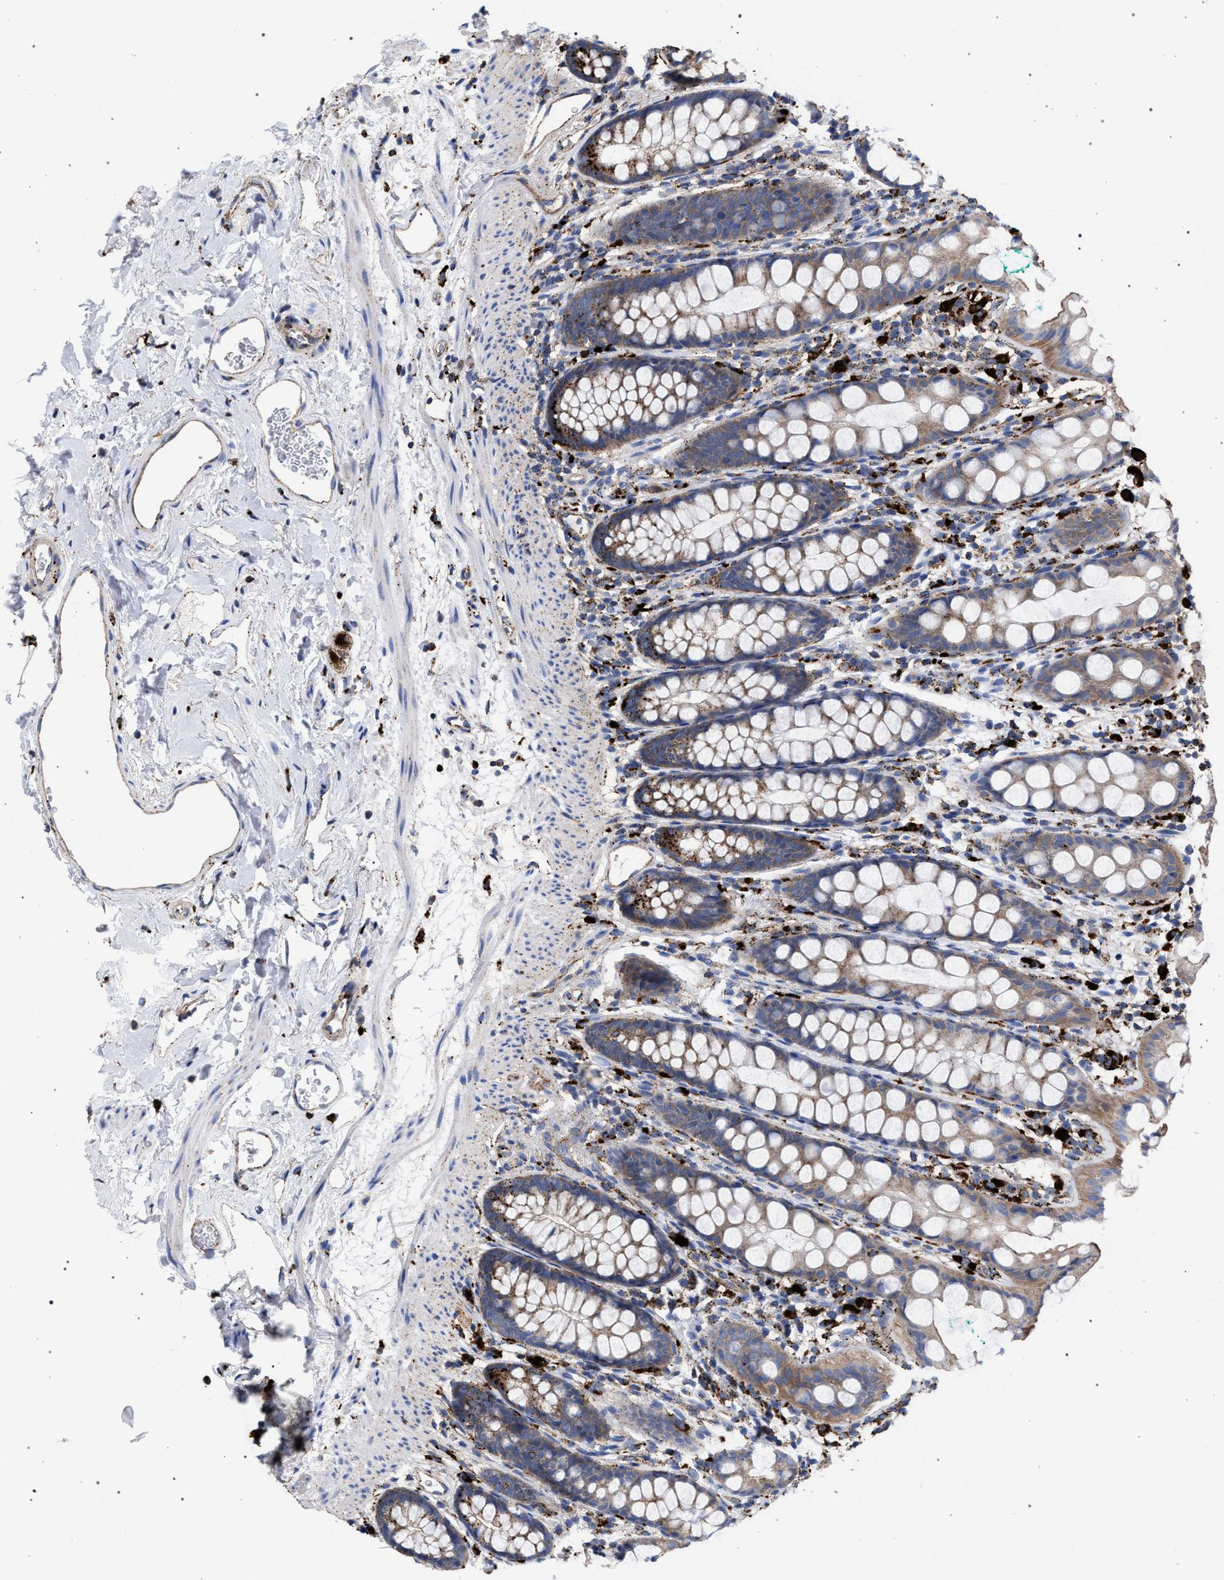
{"staining": {"intensity": "moderate", "quantity": ">75%", "location": "cytoplasmic/membranous"}, "tissue": "rectum", "cell_type": "Glandular cells", "image_type": "normal", "snomed": [{"axis": "morphology", "description": "Normal tissue, NOS"}, {"axis": "topography", "description": "Rectum"}], "caption": "A medium amount of moderate cytoplasmic/membranous staining is identified in approximately >75% of glandular cells in unremarkable rectum. (IHC, brightfield microscopy, high magnification).", "gene": "PPT1", "patient": {"sex": "female", "age": 65}}